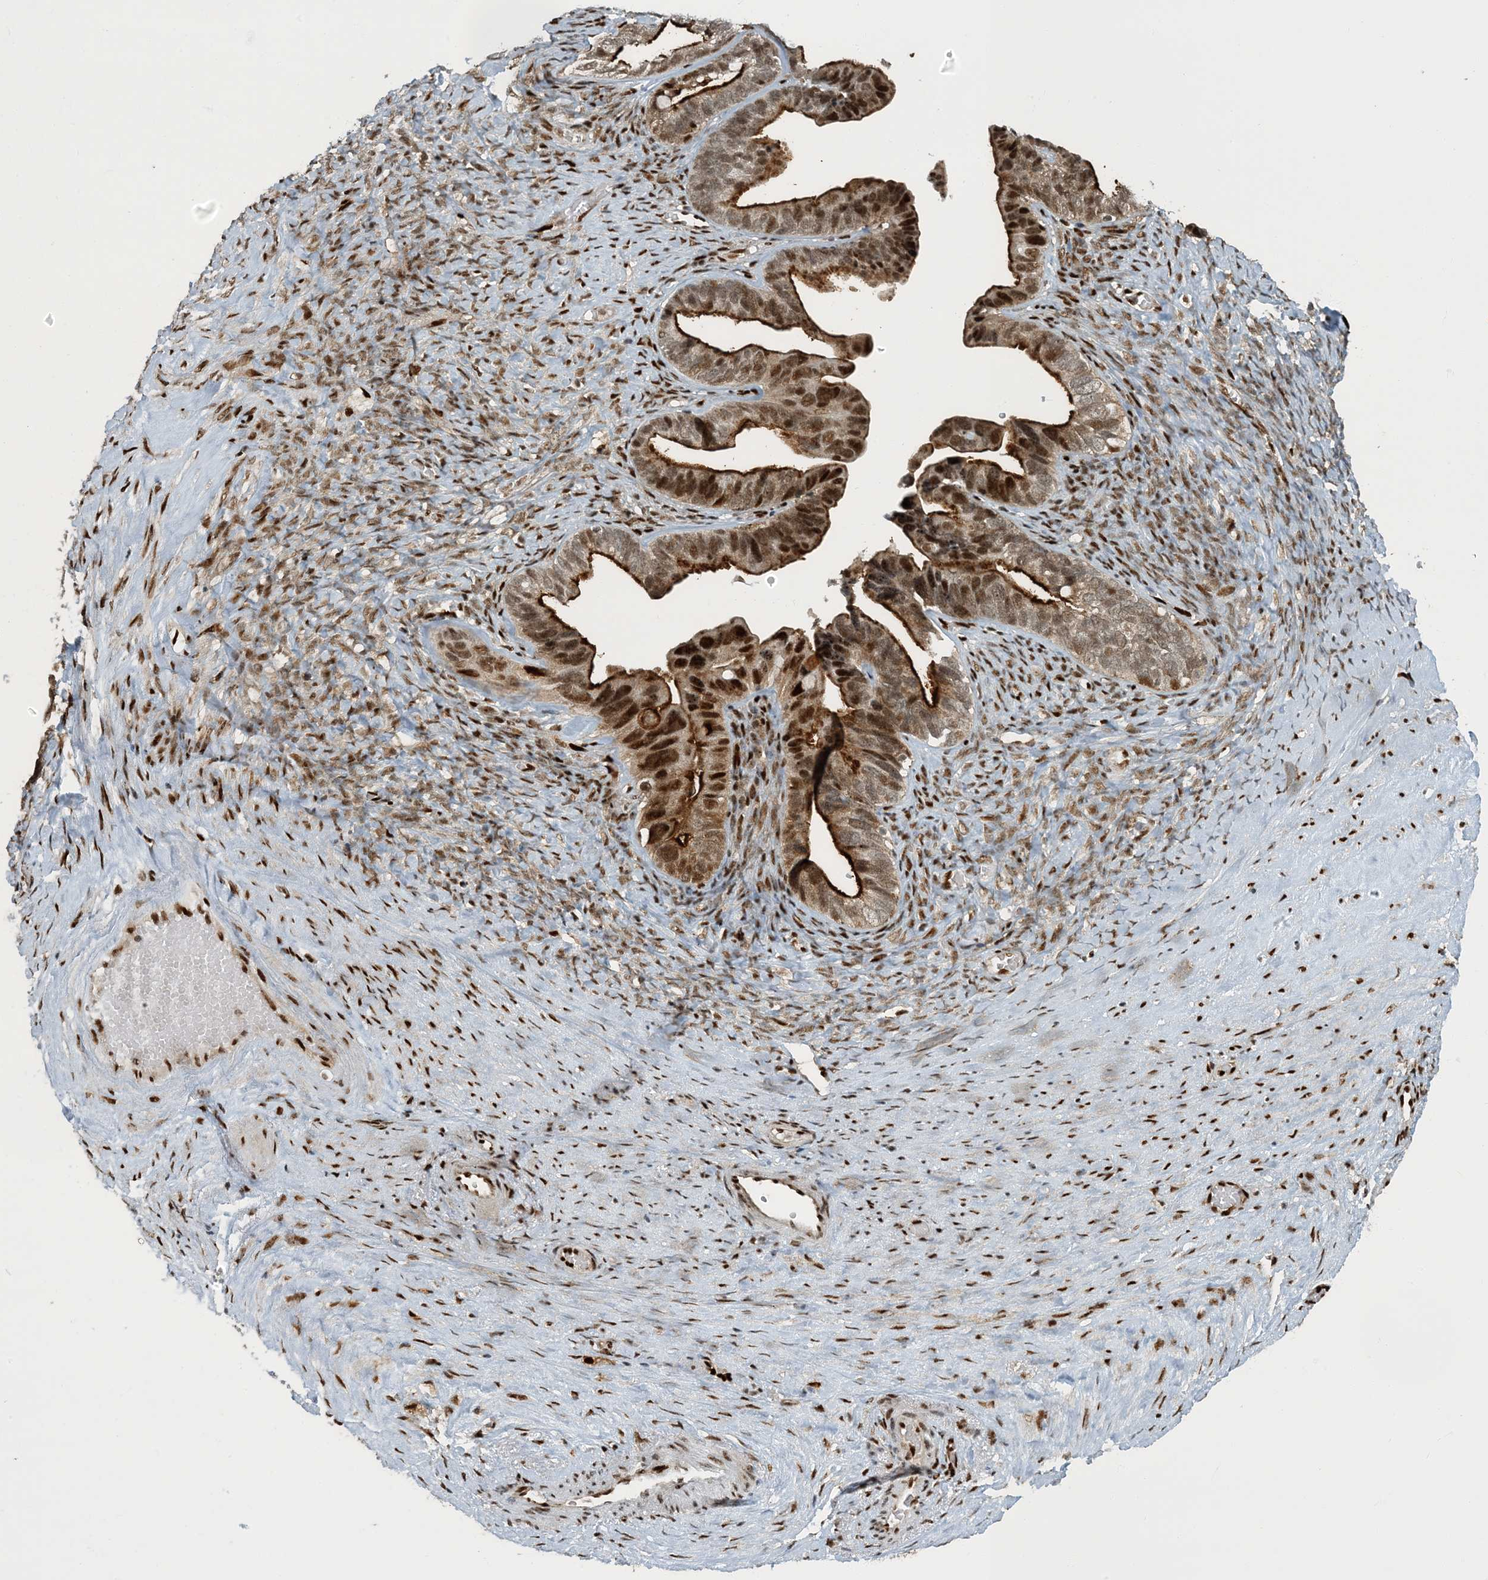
{"staining": {"intensity": "strong", "quantity": ">75%", "location": "cytoplasmic/membranous,nuclear"}, "tissue": "ovarian cancer", "cell_type": "Tumor cells", "image_type": "cancer", "snomed": [{"axis": "morphology", "description": "Cystadenocarcinoma, serous, NOS"}, {"axis": "topography", "description": "Ovary"}], "caption": "Protein staining of serous cystadenocarcinoma (ovarian) tissue reveals strong cytoplasmic/membranous and nuclear expression in about >75% of tumor cells.", "gene": "MBD1", "patient": {"sex": "female", "age": 56}}